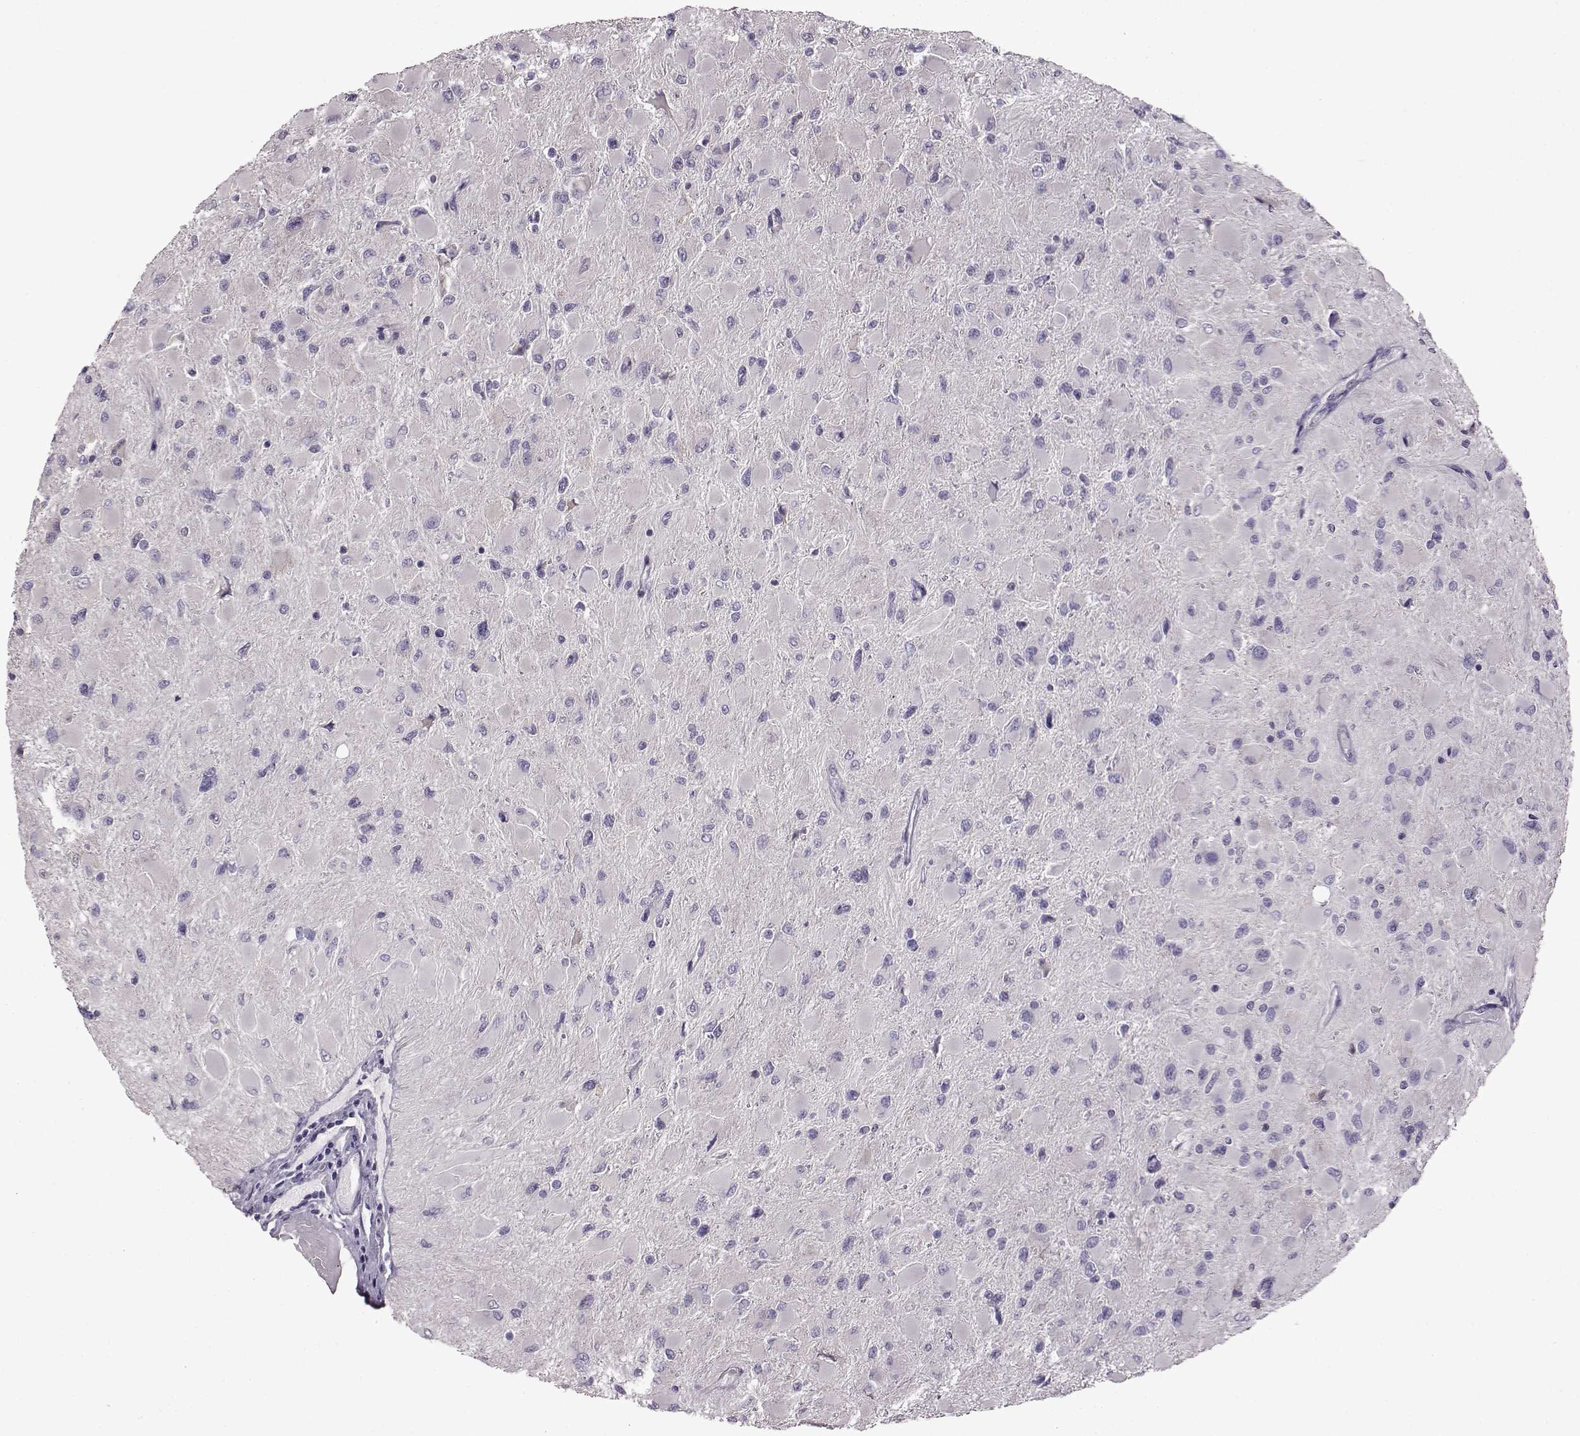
{"staining": {"intensity": "negative", "quantity": "none", "location": "none"}, "tissue": "glioma", "cell_type": "Tumor cells", "image_type": "cancer", "snomed": [{"axis": "morphology", "description": "Glioma, malignant, High grade"}, {"axis": "topography", "description": "Cerebral cortex"}], "caption": "Immunohistochemistry histopathology image of glioma stained for a protein (brown), which shows no staining in tumor cells. (Stains: DAB immunohistochemistry with hematoxylin counter stain, Microscopy: brightfield microscopy at high magnification).", "gene": "ADGRG2", "patient": {"sex": "female", "age": 36}}